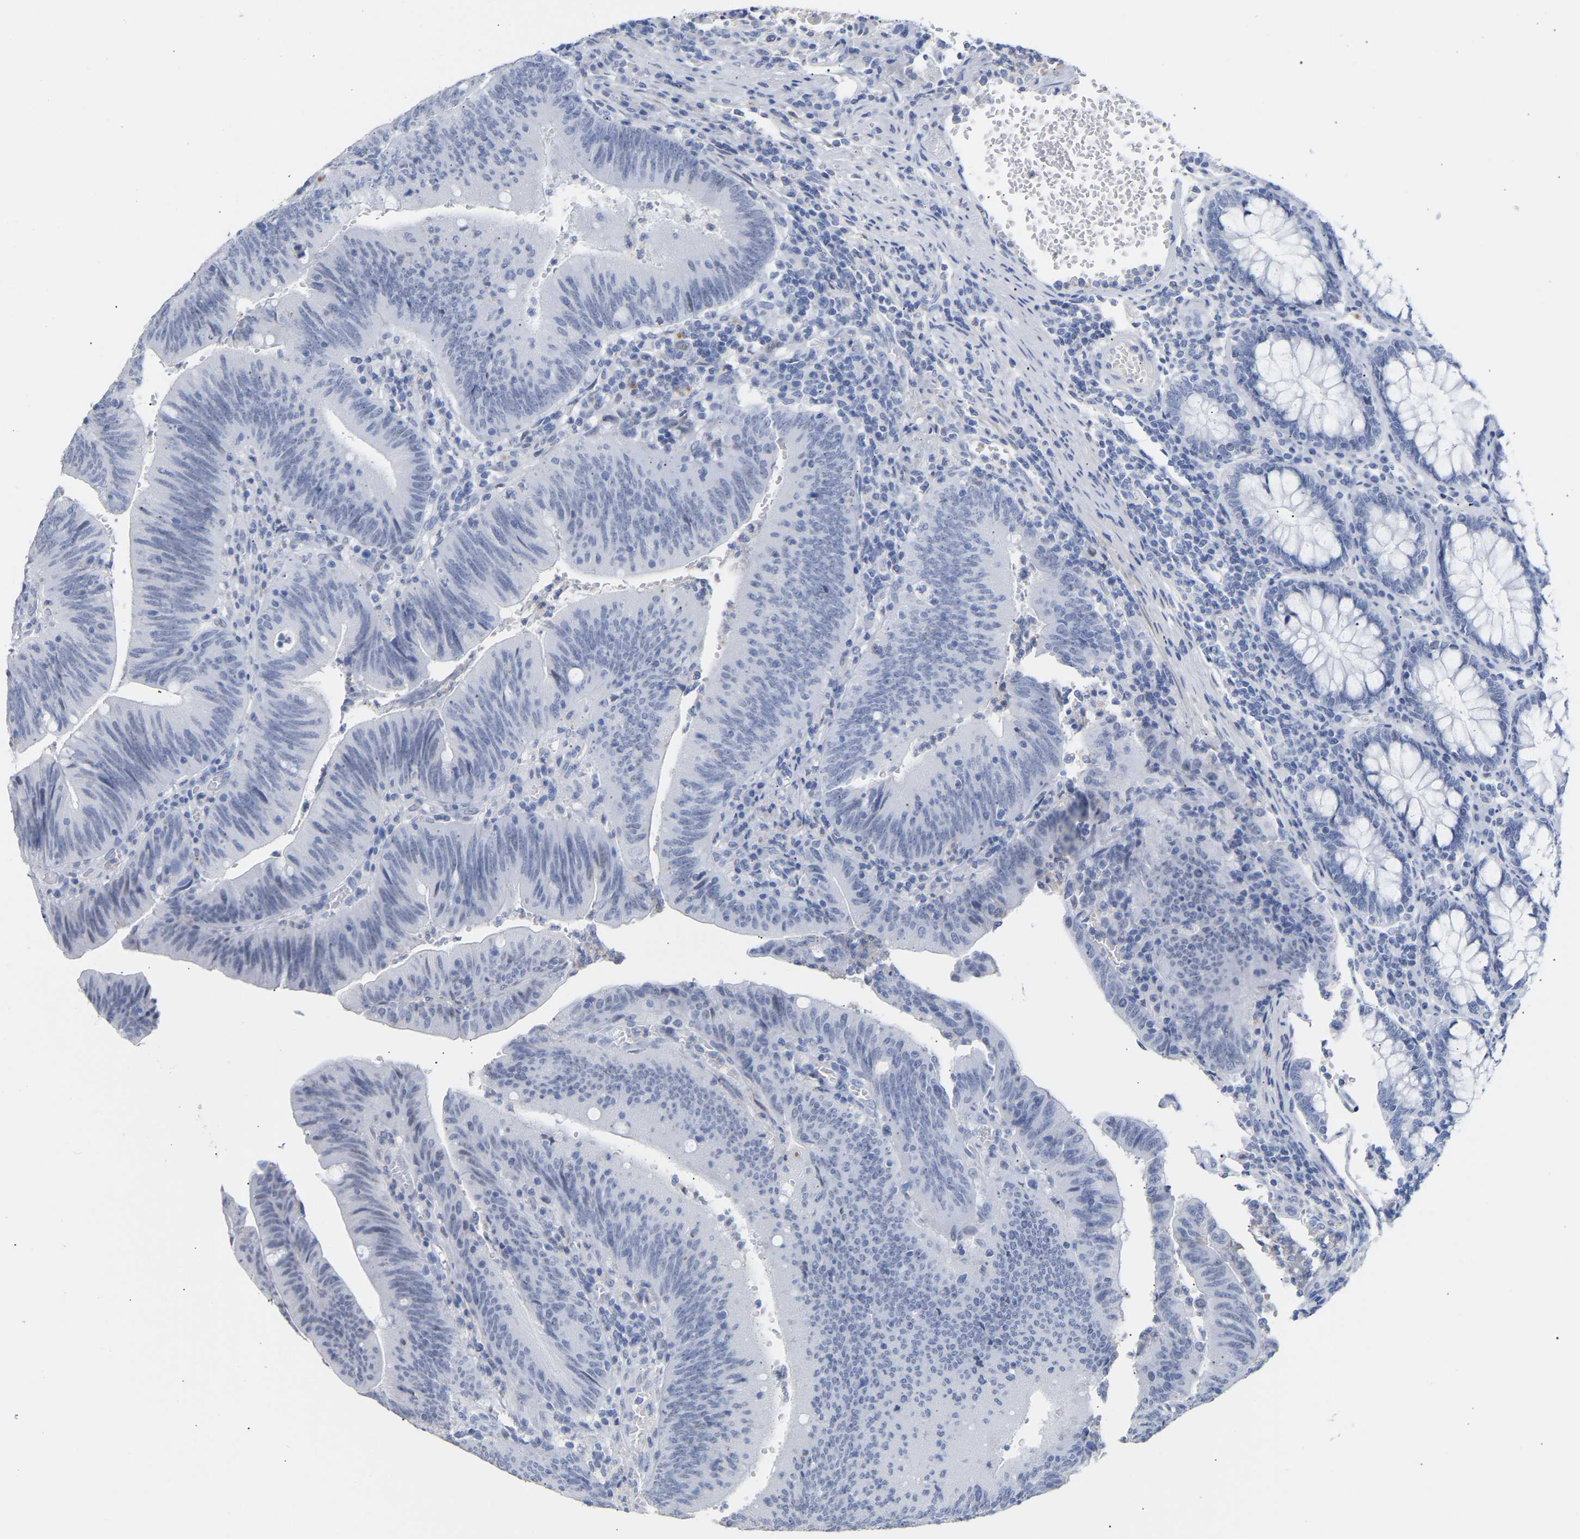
{"staining": {"intensity": "negative", "quantity": "none", "location": "none"}, "tissue": "colorectal cancer", "cell_type": "Tumor cells", "image_type": "cancer", "snomed": [{"axis": "morphology", "description": "Normal tissue, NOS"}, {"axis": "morphology", "description": "Adenocarcinoma, NOS"}, {"axis": "topography", "description": "Rectum"}], "caption": "DAB (3,3'-diaminobenzidine) immunohistochemical staining of colorectal adenocarcinoma reveals no significant positivity in tumor cells.", "gene": "AMPH", "patient": {"sex": "female", "age": 66}}